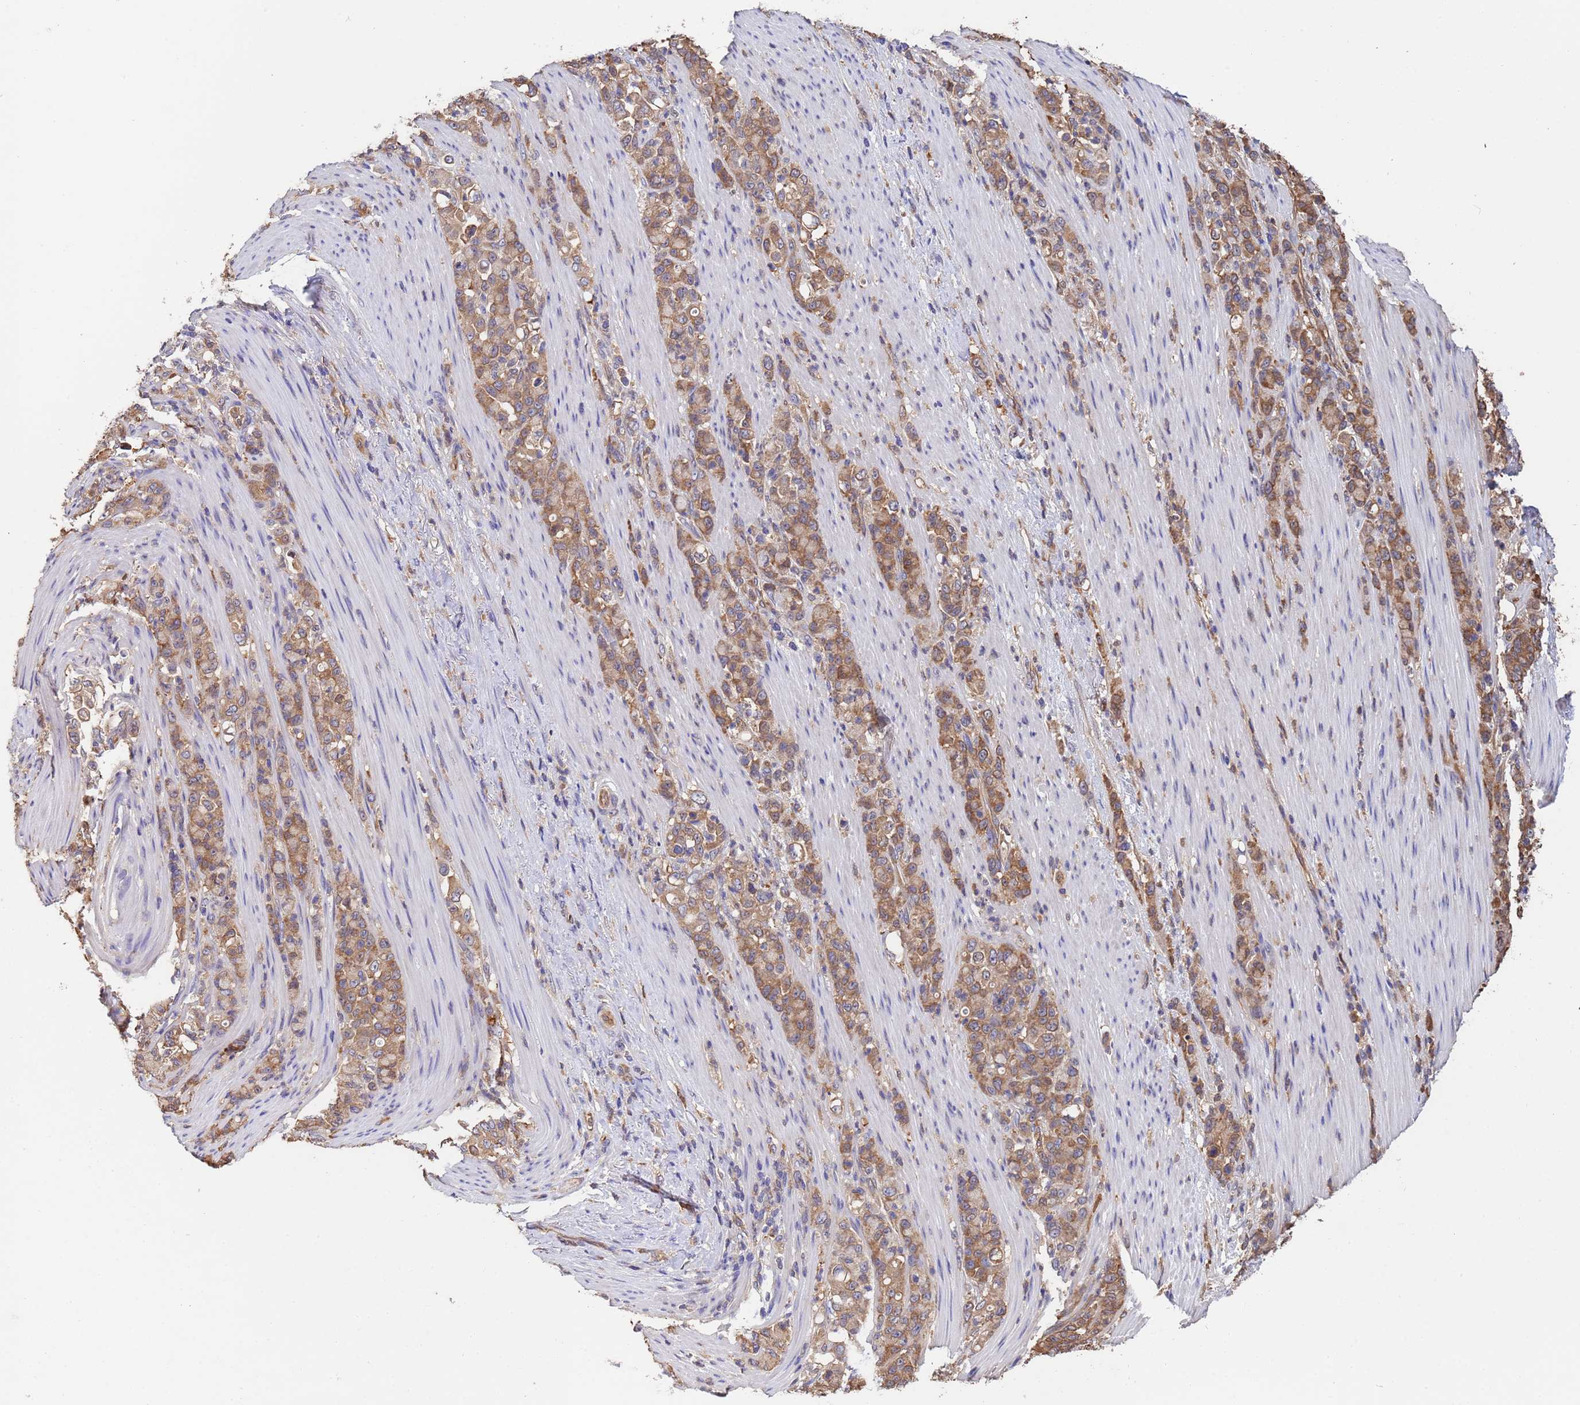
{"staining": {"intensity": "moderate", "quantity": ">75%", "location": "cytoplasmic/membranous"}, "tissue": "stomach cancer", "cell_type": "Tumor cells", "image_type": "cancer", "snomed": [{"axis": "morphology", "description": "Normal tissue, NOS"}, {"axis": "morphology", "description": "Adenocarcinoma, NOS"}, {"axis": "topography", "description": "Stomach"}], "caption": "Protein expression analysis of stomach adenocarcinoma displays moderate cytoplasmic/membranous staining in about >75% of tumor cells.", "gene": "FAM25A", "patient": {"sex": "female", "age": 79}}